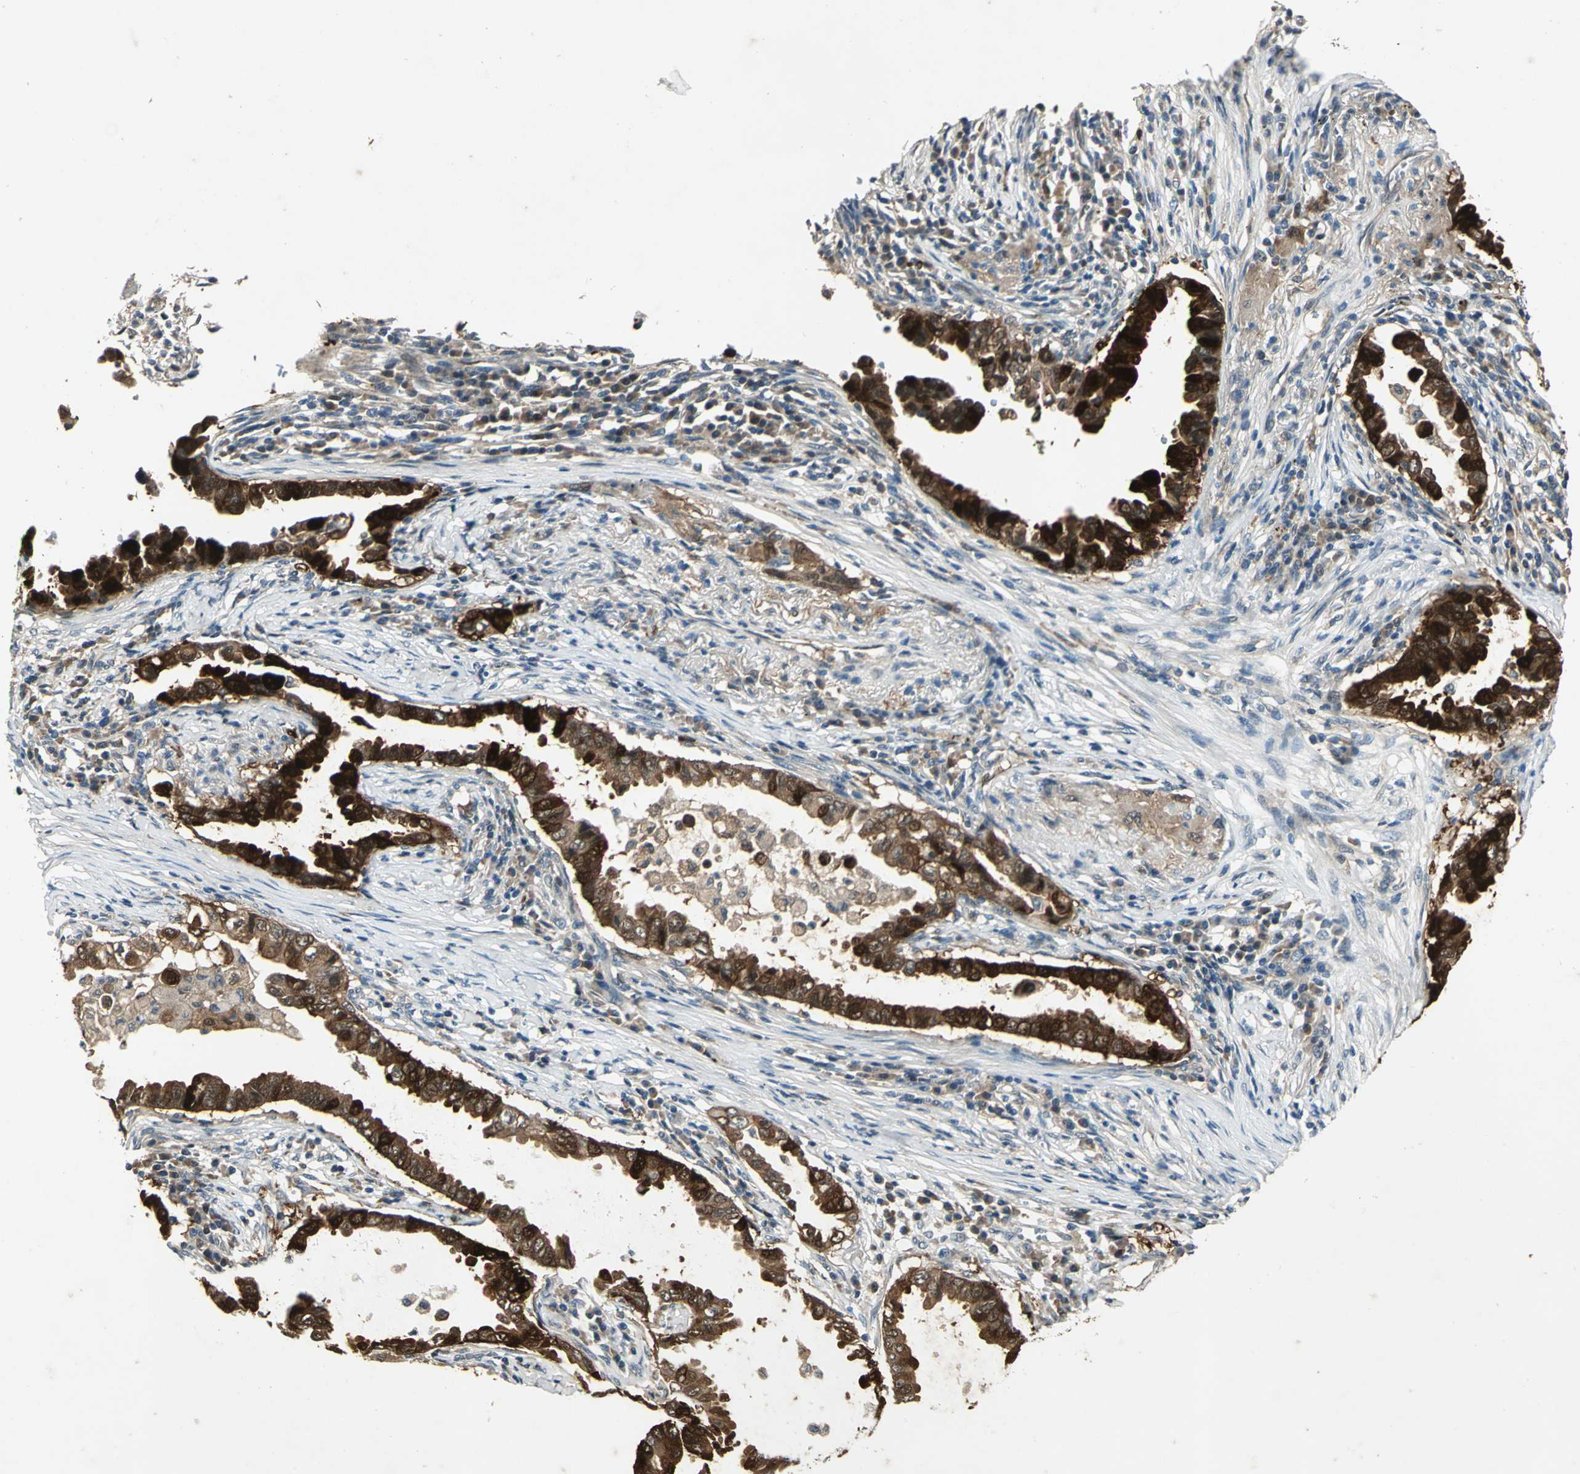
{"staining": {"intensity": "strong", "quantity": ">75%", "location": "cytoplasmic/membranous"}, "tissue": "lung cancer", "cell_type": "Tumor cells", "image_type": "cancer", "snomed": [{"axis": "morphology", "description": "Normal tissue, NOS"}, {"axis": "morphology", "description": "Inflammation, NOS"}, {"axis": "morphology", "description": "Adenocarcinoma, NOS"}, {"axis": "topography", "description": "Lung"}], "caption": "About >75% of tumor cells in human lung cancer exhibit strong cytoplasmic/membranous protein positivity as visualized by brown immunohistochemical staining.", "gene": "RRM2B", "patient": {"sex": "female", "age": 64}}